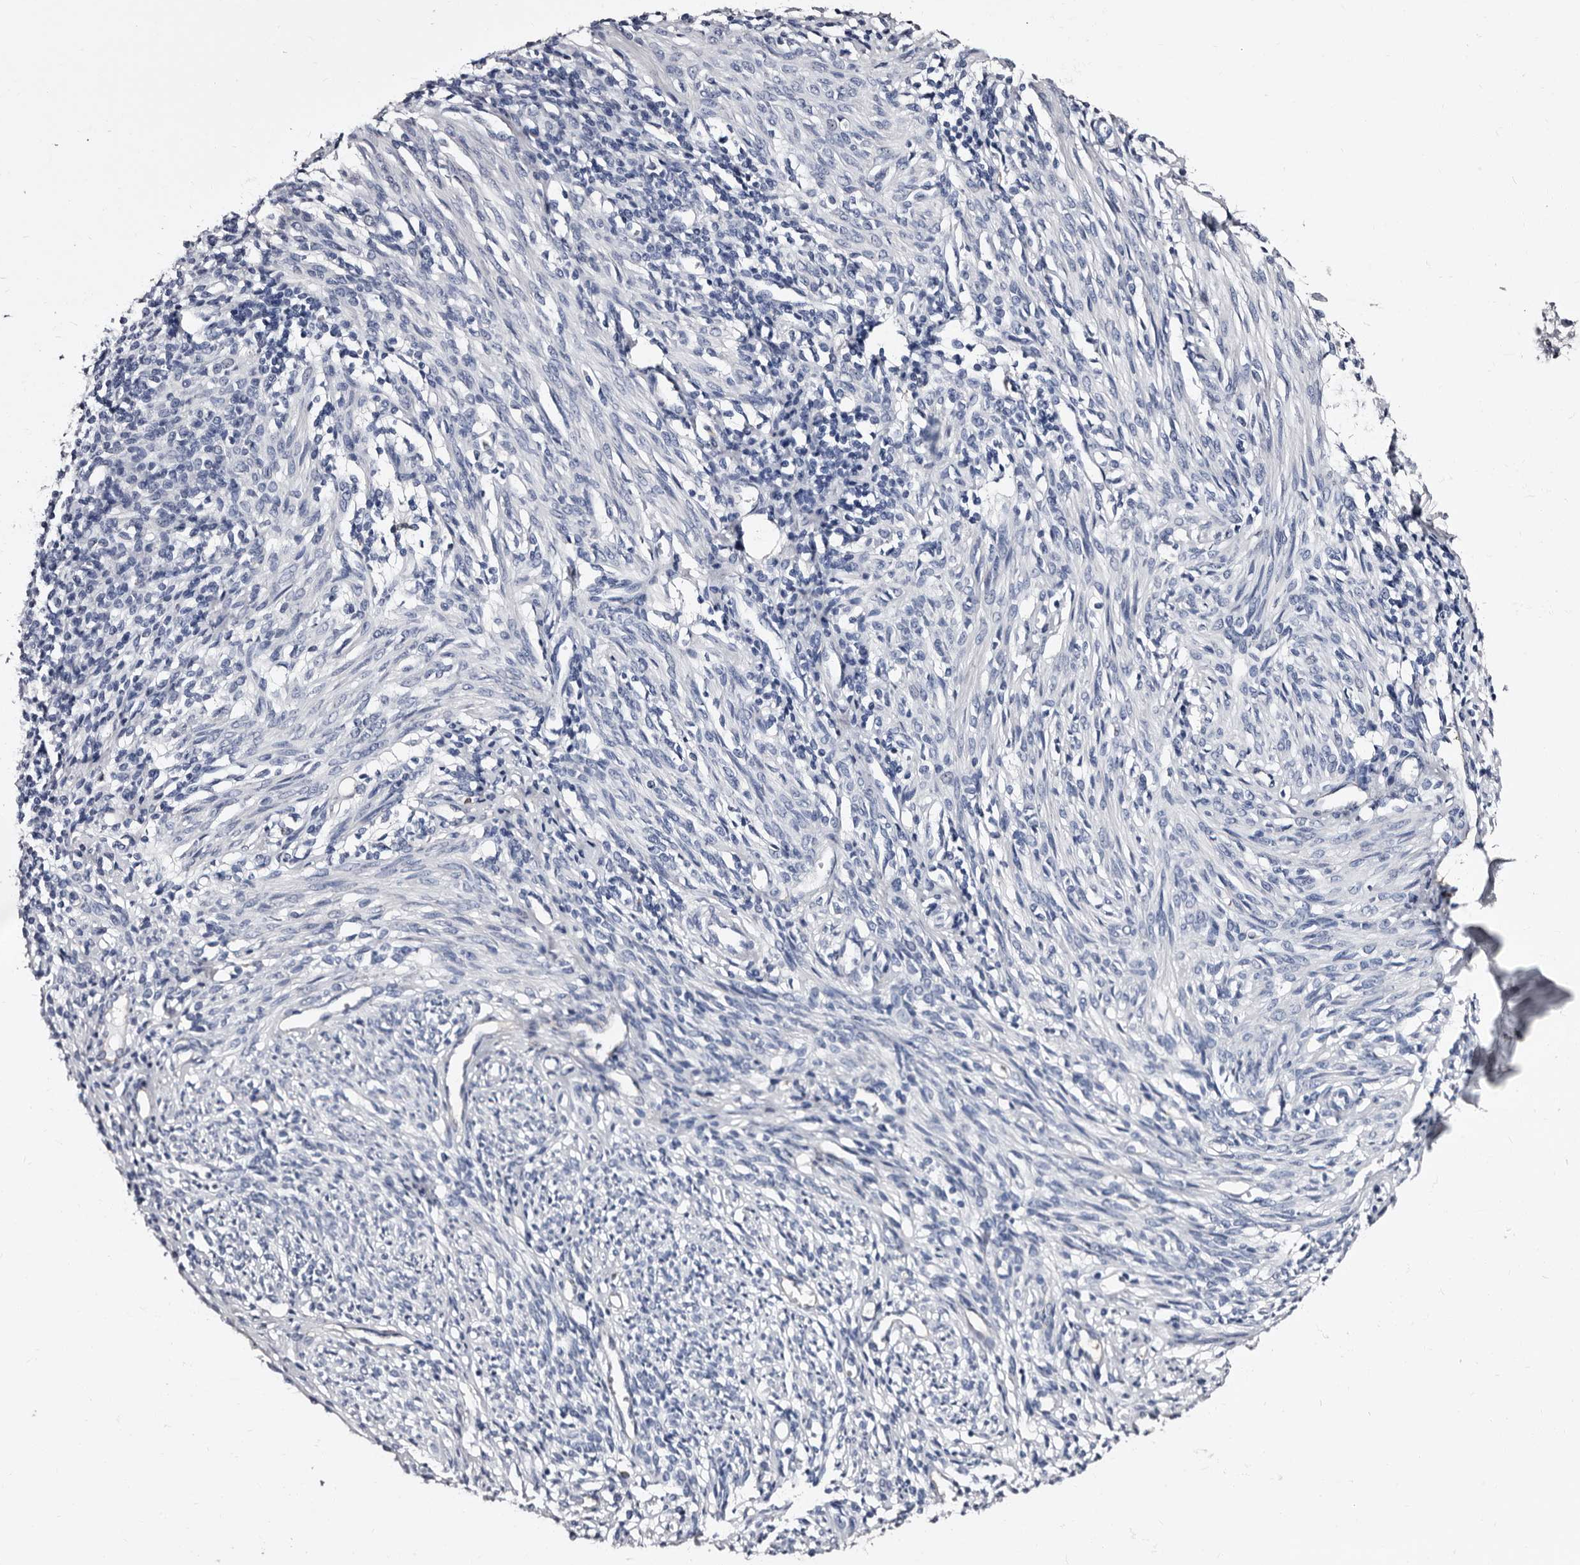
{"staining": {"intensity": "negative", "quantity": "none", "location": "none"}, "tissue": "endometrium", "cell_type": "Cells in endometrial stroma", "image_type": "normal", "snomed": [{"axis": "morphology", "description": "Normal tissue, NOS"}, {"axis": "topography", "description": "Endometrium"}], "caption": "Immunohistochemistry (IHC) histopathology image of benign endometrium stained for a protein (brown), which reveals no staining in cells in endometrial stroma. The staining was performed using DAB to visualize the protein expression in brown, while the nuclei were stained in blue with hematoxylin (Magnification: 20x).", "gene": "EPB41L3", "patient": {"sex": "female", "age": 66}}